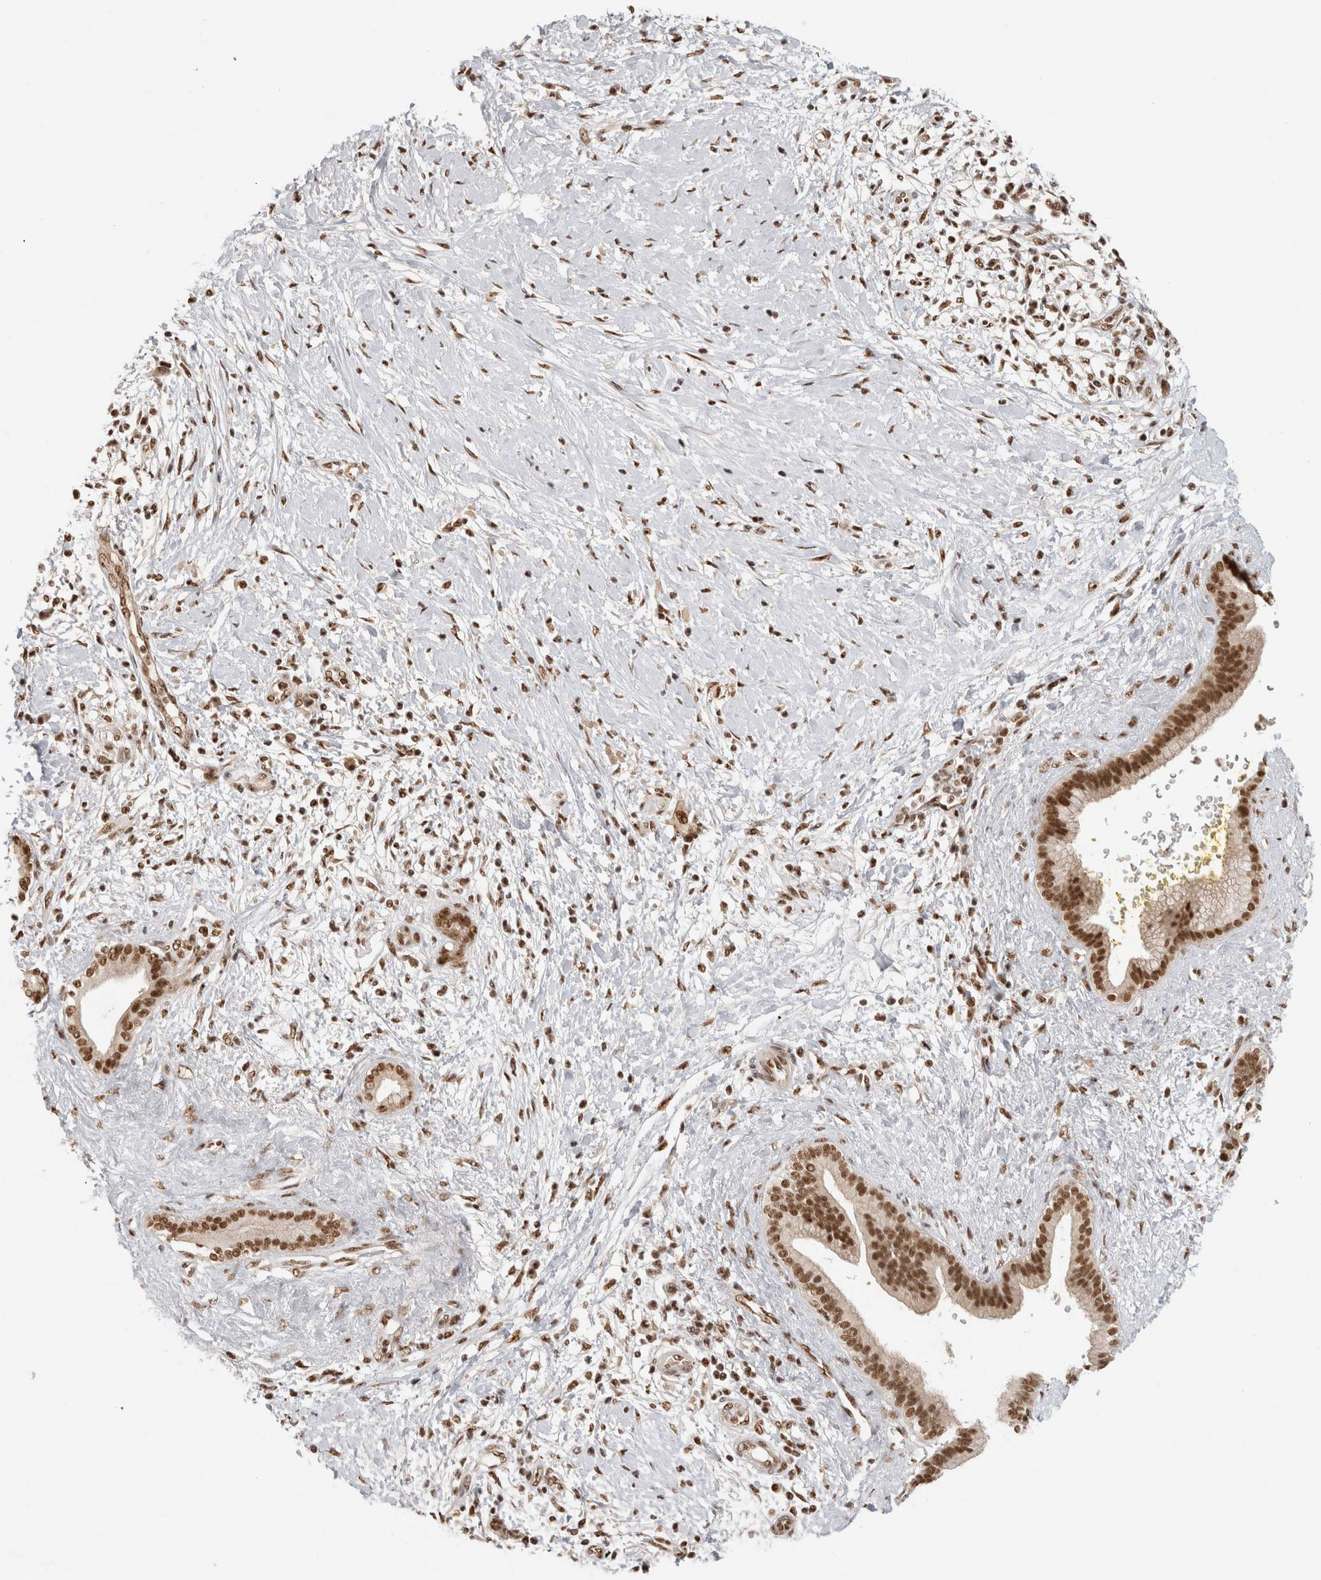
{"staining": {"intensity": "strong", "quantity": ">75%", "location": "nuclear"}, "tissue": "pancreatic cancer", "cell_type": "Tumor cells", "image_type": "cancer", "snomed": [{"axis": "morphology", "description": "Adenocarcinoma, NOS"}, {"axis": "topography", "description": "Pancreas"}], "caption": "The immunohistochemical stain shows strong nuclear expression in tumor cells of pancreatic adenocarcinoma tissue.", "gene": "EBNA1BP2", "patient": {"sex": "male", "age": 58}}